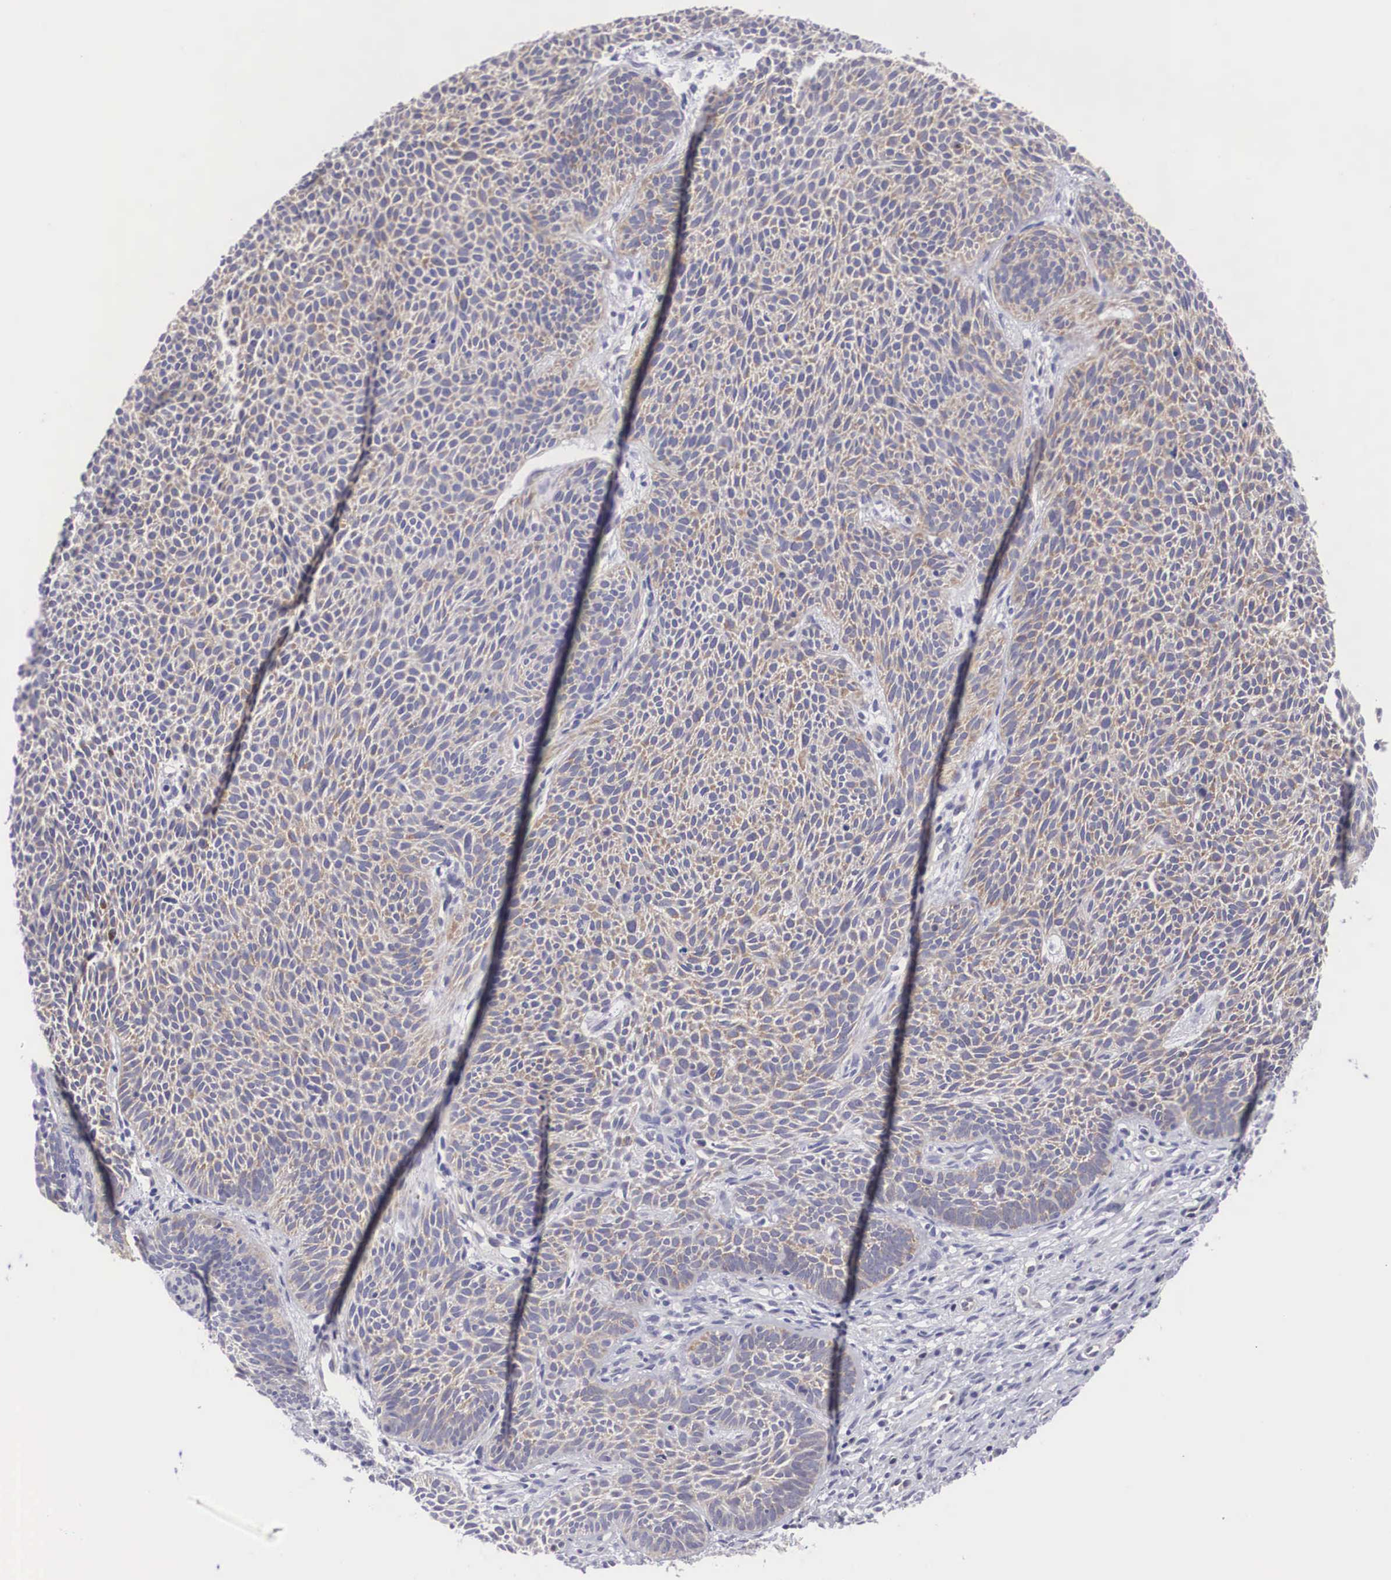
{"staining": {"intensity": "weak", "quantity": "<25%", "location": "cytoplasmic/membranous"}, "tissue": "skin cancer", "cell_type": "Tumor cells", "image_type": "cancer", "snomed": [{"axis": "morphology", "description": "Basal cell carcinoma"}, {"axis": "topography", "description": "Skin"}], "caption": "The histopathology image reveals no significant positivity in tumor cells of skin cancer.", "gene": "MAST4", "patient": {"sex": "male", "age": 84}}